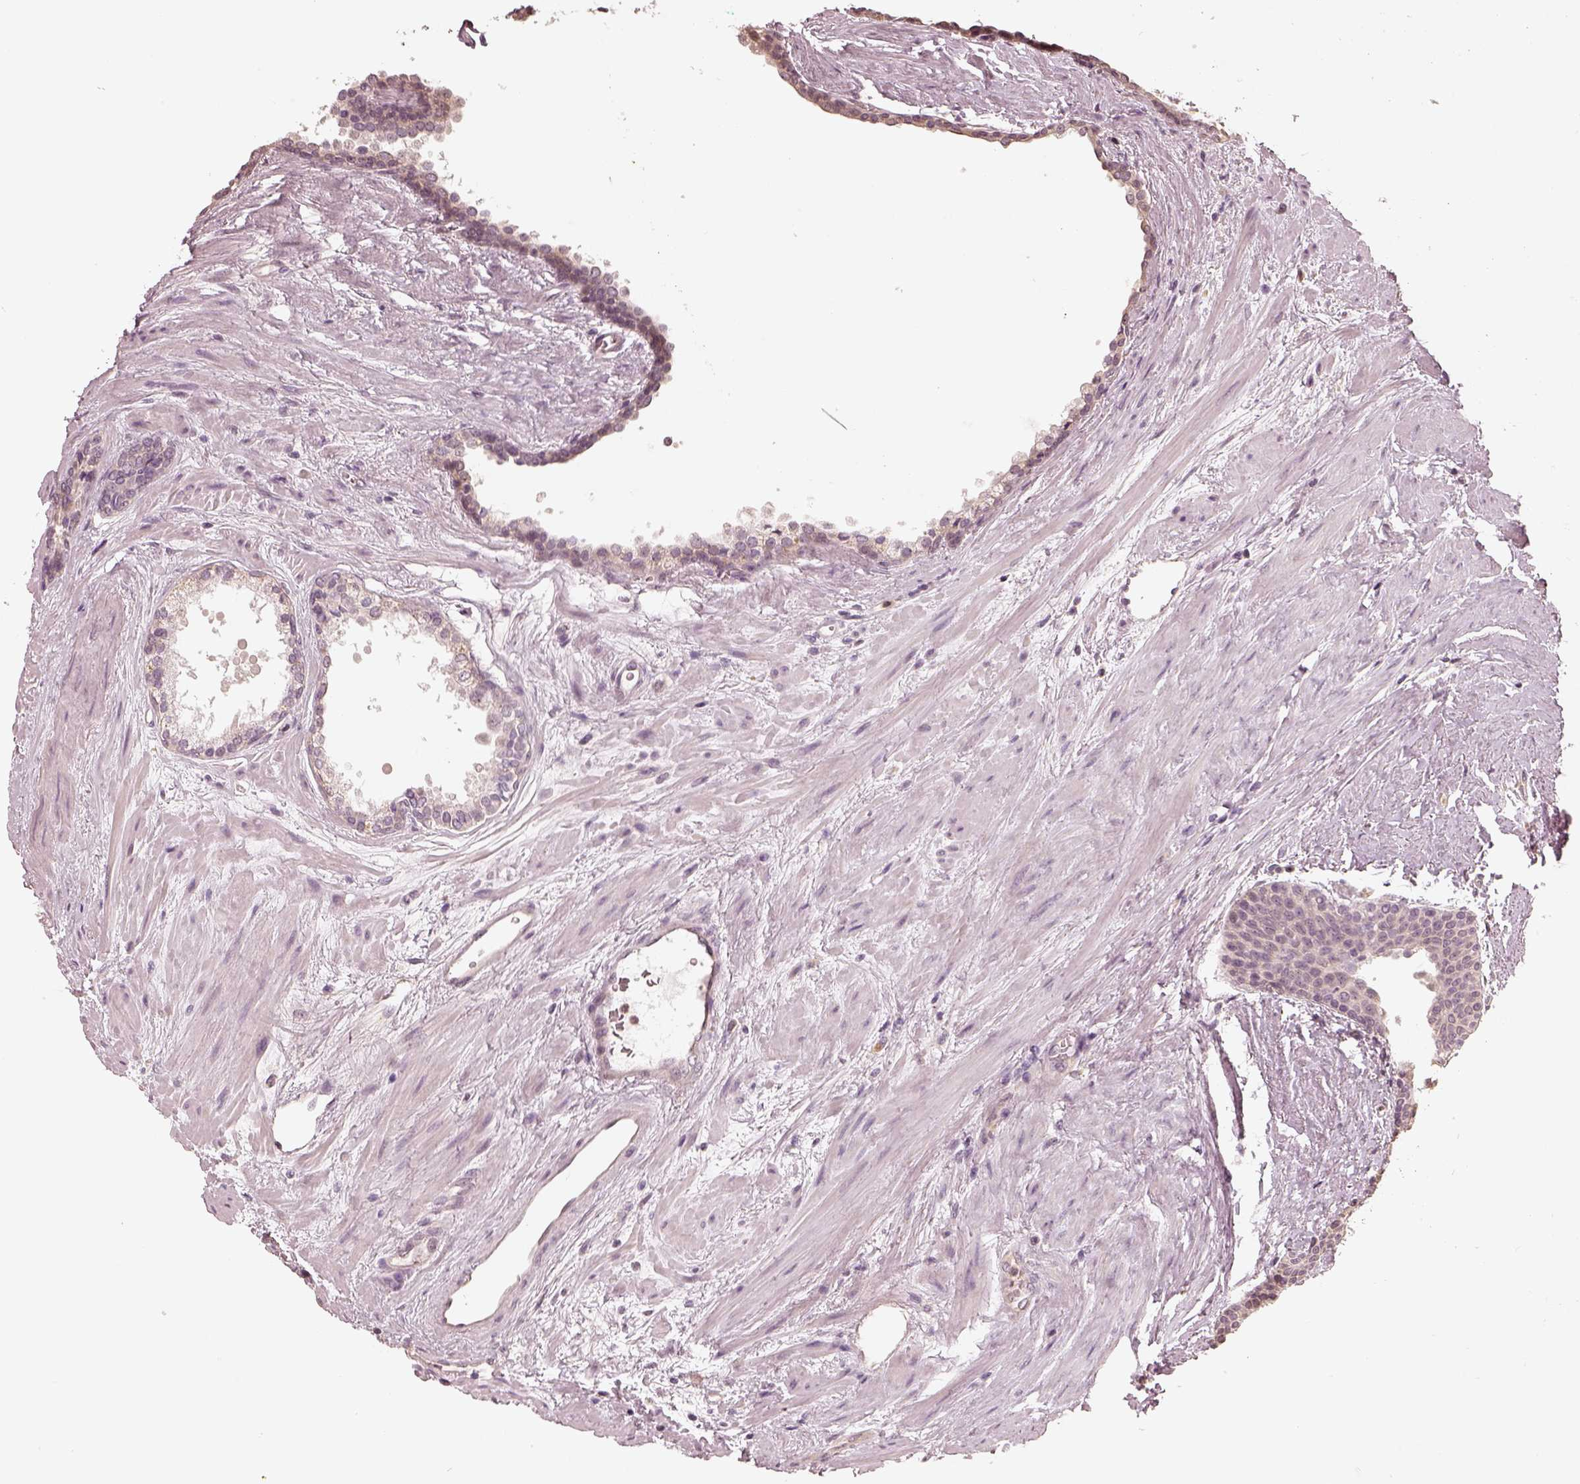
{"staining": {"intensity": "weak", "quantity": "<25%", "location": "cytoplasmic/membranous"}, "tissue": "prostate cancer", "cell_type": "Tumor cells", "image_type": "cancer", "snomed": [{"axis": "morphology", "description": "Adenocarcinoma, Low grade"}, {"axis": "topography", "description": "Prostate"}], "caption": "Prostate cancer was stained to show a protein in brown. There is no significant expression in tumor cells.", "gene": "CRB1", "patient": {"sex": "male", "age": 56}}